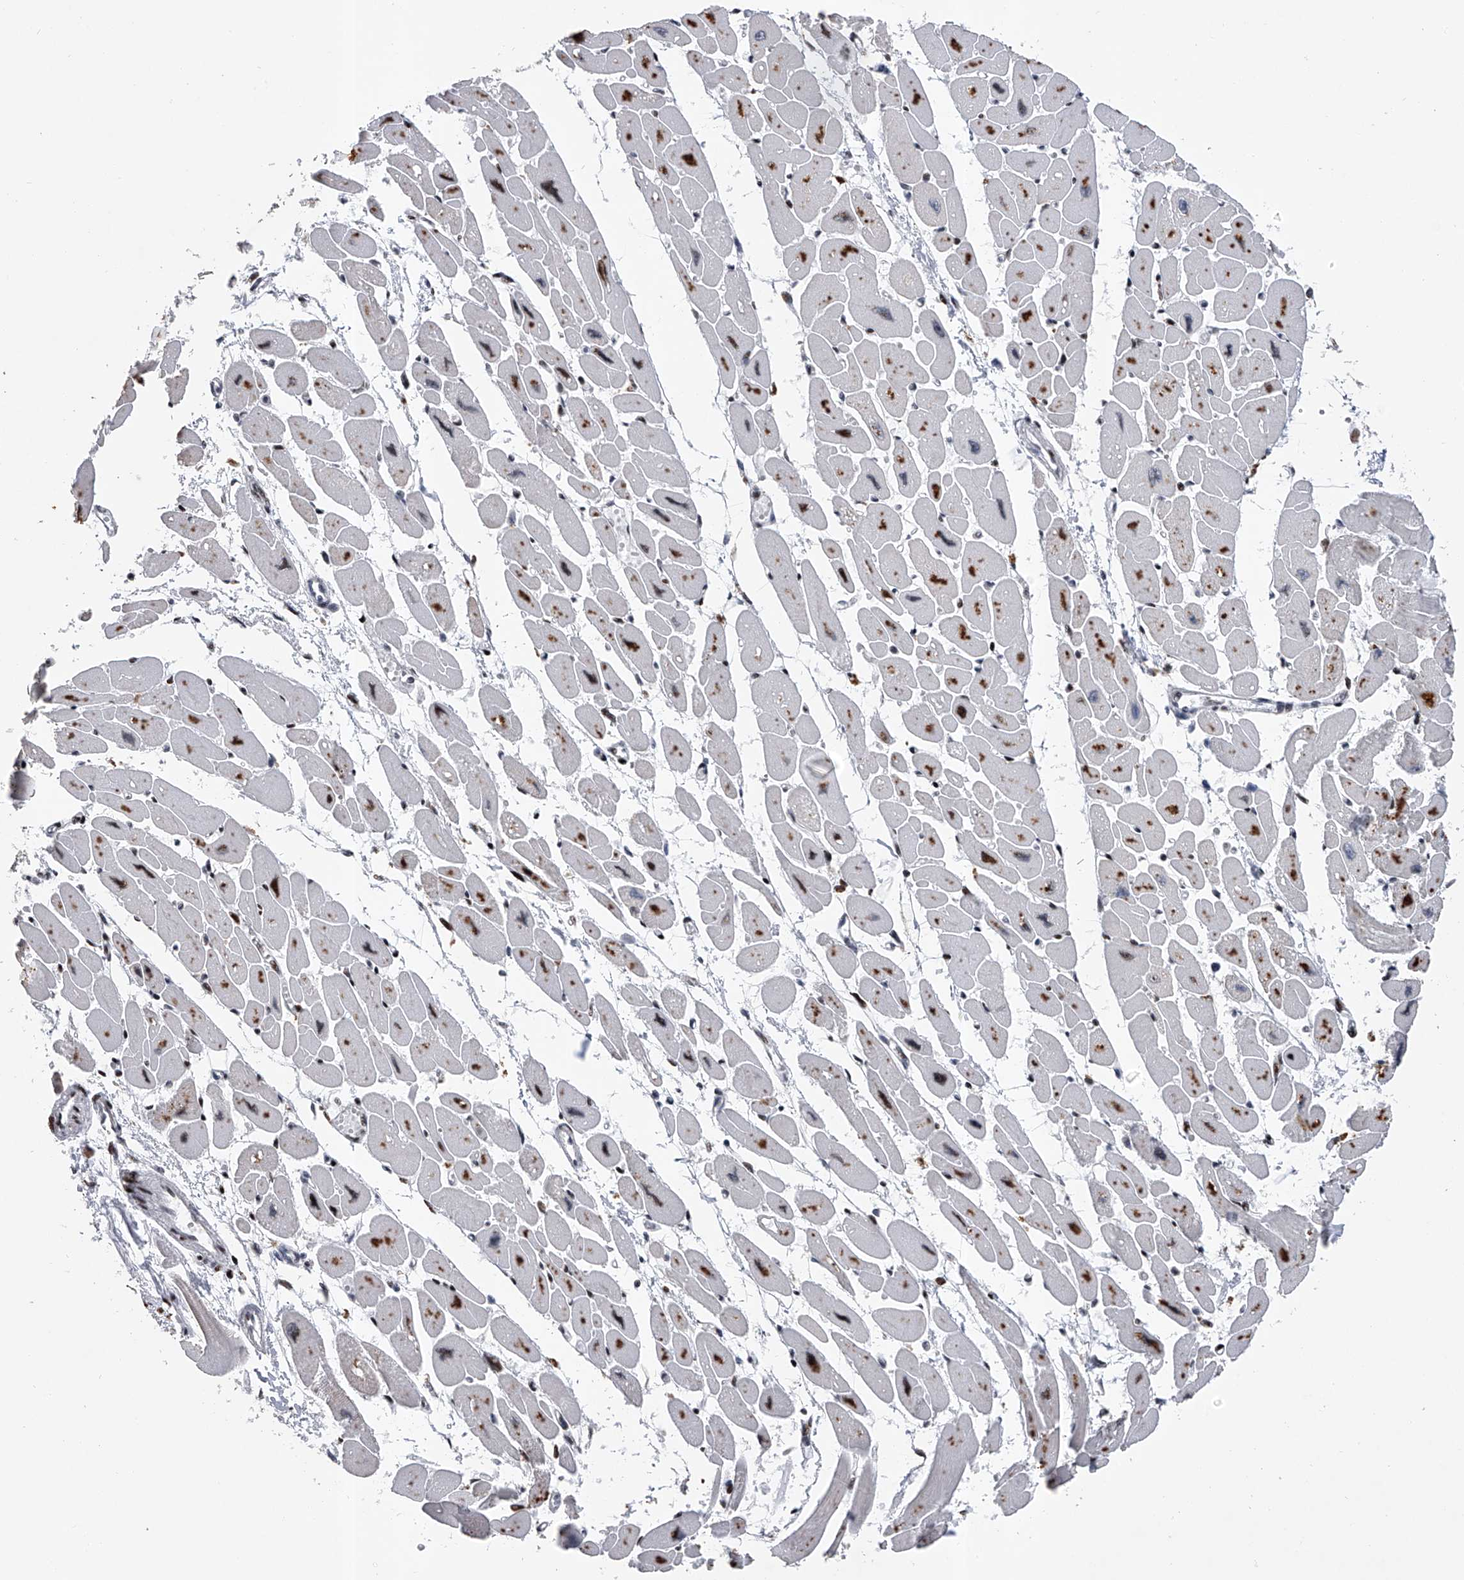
{"staining": {"intensity": "negative", "quantity": "none", "location": "none"}, "tissue": "heart muscle", "cell_type": "Cardiomyocytes", "image_type": "normal", "snomed": [{"axis": "morphology", "description": "Normal tissue, NOS"}, {"axis": "topography", "description": "Heart"}], "caption": "Photomicrograph shows no significant protein positivity in cardiomyocytes of unremarkable heart muscle.", "gene": "RWDD2A", "patient": {"sex": "female", "age": 54}}